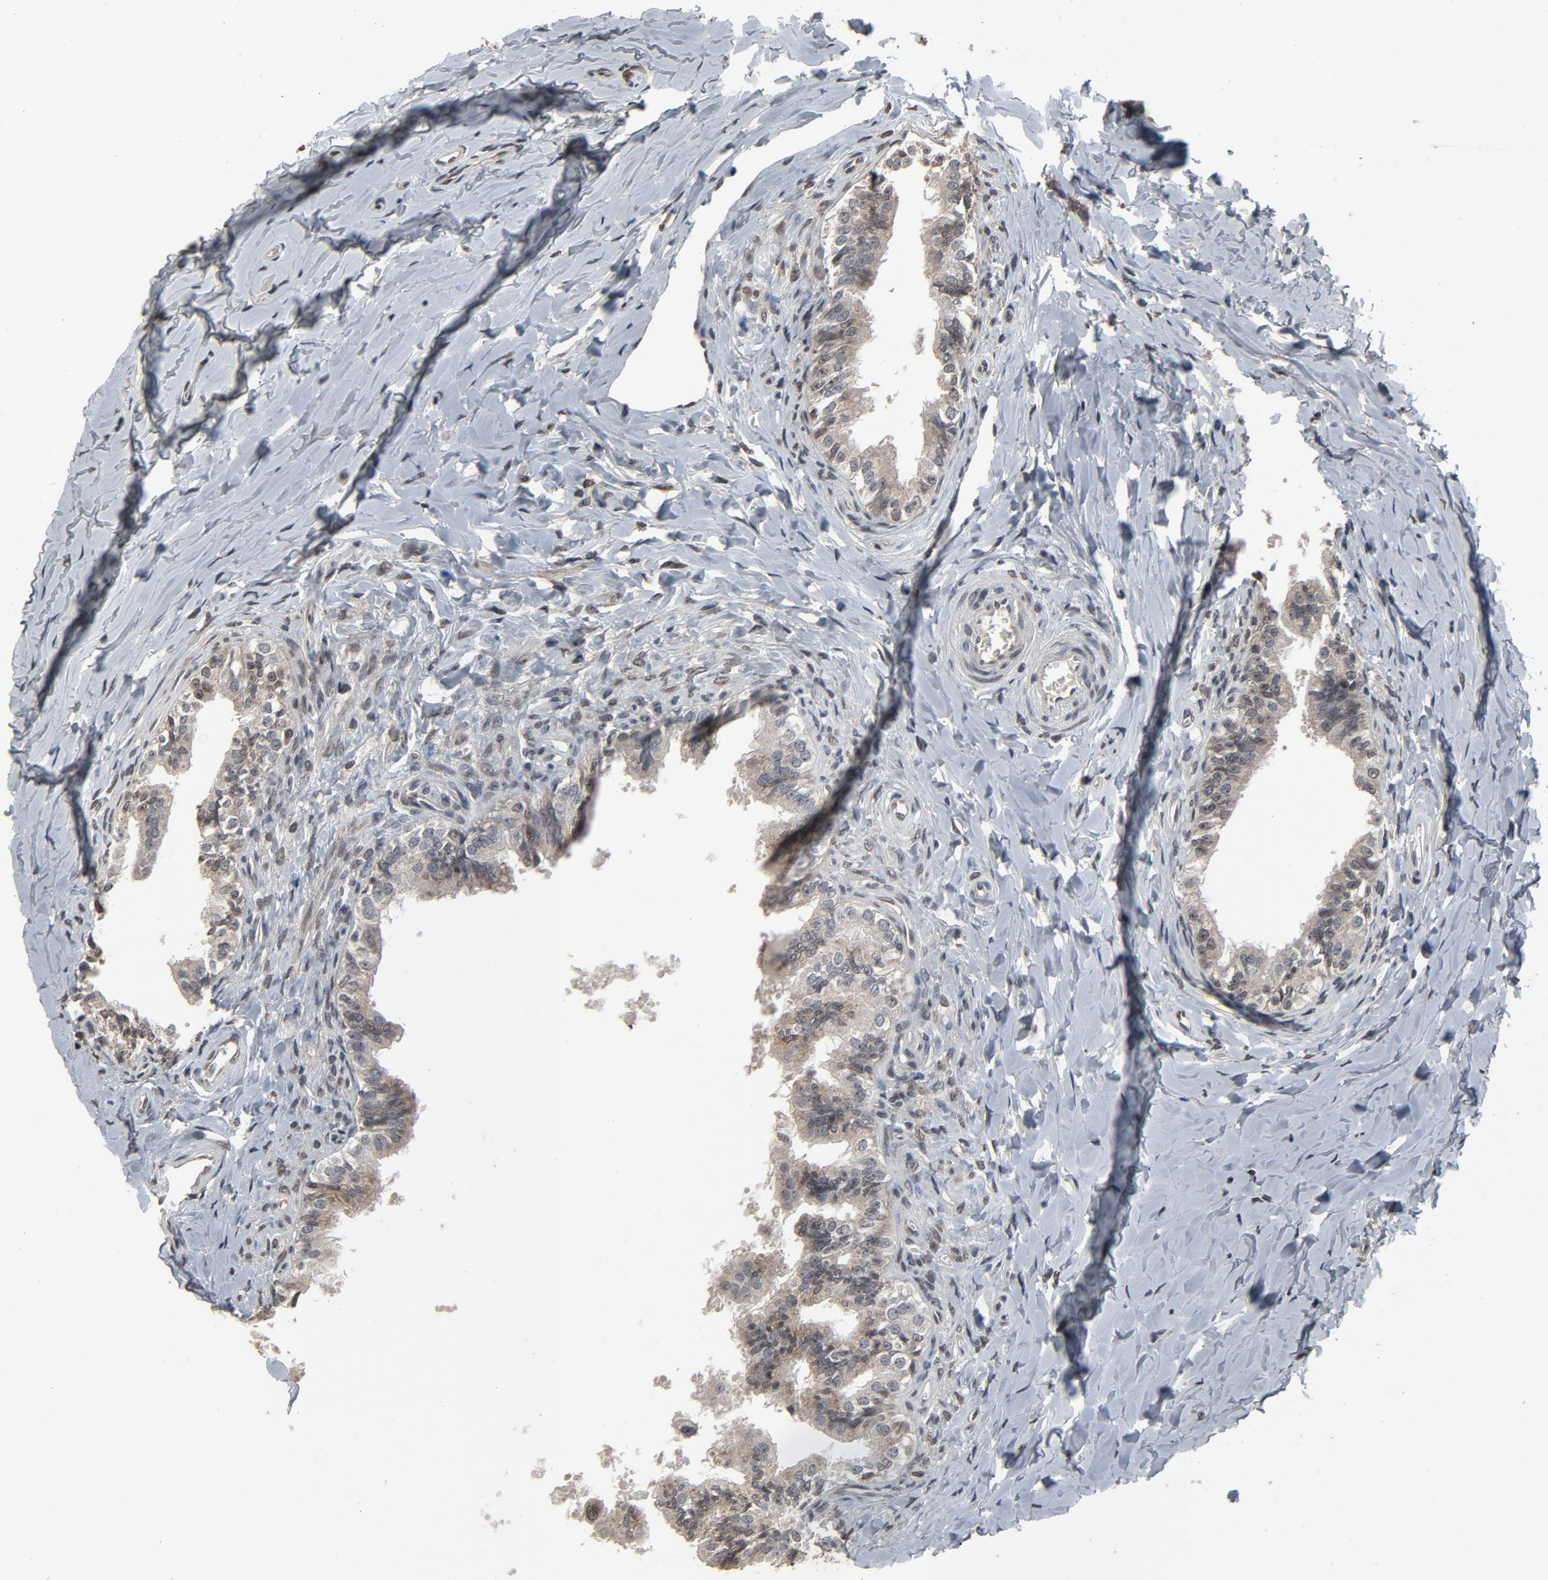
{"staining": {"intensity": "weak", "quantity": ">75%", "location": "cytoplasmic/membranous,nuclear"}, "tissue": "epididymis", "cell_type": "Glandular cells", "image_type": "normal", "snomed": [{"axis": "morphology", "description": "Normal tissue, NOS"}, {"axis": "topography", "description": "Soft tissue"}, {"axis": "topography", "description": "Epididymis"}], "caption": "This image shows immunohistochemistry (IHC) staining of benign human epididymis, with low weak cytoplasmic/membranous,nuclear expression in about >75% of glandular cells.", "gene": "POM121", "patient": {"sex": "male", "age": 26}}